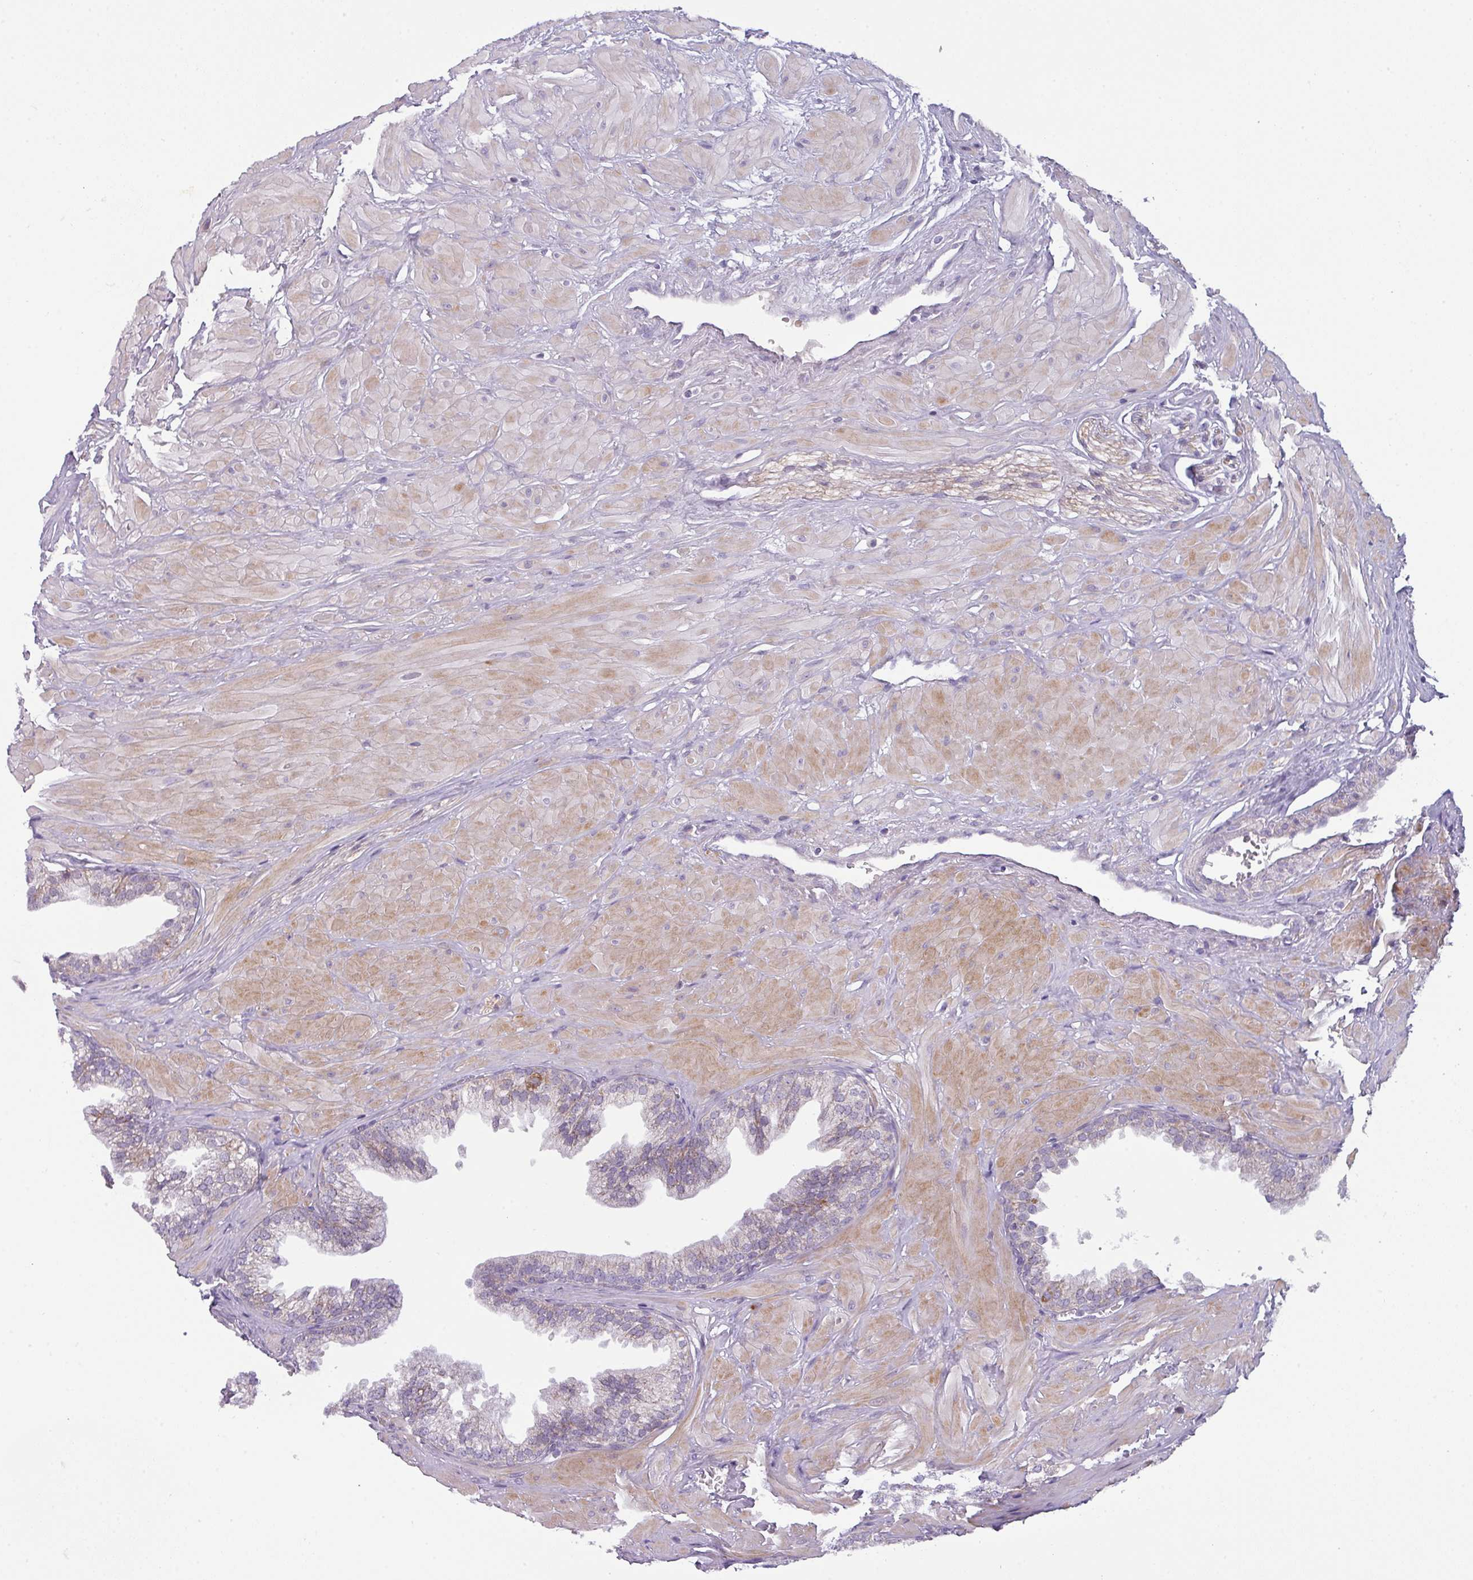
{"staining": {"intensity": "strong", "quantity": "<25%", "location": "cytoplasmic/membranous"}, "tissue": "prostate", "cell_type": "Glandular cells", "image_type": "normal", "snomed": [{"axis": "morphology", "description": "Normal tissue, NOS"}, {"axis": "topography", "description": "Prostate"}, {"axis": "topography", "description": "Peripheral nerve tissue"}], "caption": "High-magnification brightfield microscopy of benign prostate stained with DAB (3,3'-diaminobenzidine) (brown) and counterstained with hematoxylin (blue). glandular cells exhibit strong cytoplasmic/membranous expression is seen in about<25% of cells. The staining was performed using DAB (3,3'-diaminobenzidine) to visualize the protein expression in brown, while the nuclei were stained in blue with hematoxylin (Magnification: 20x).", "gene": "C2orf68", "patient": {"sex": "male", "age": 55}}